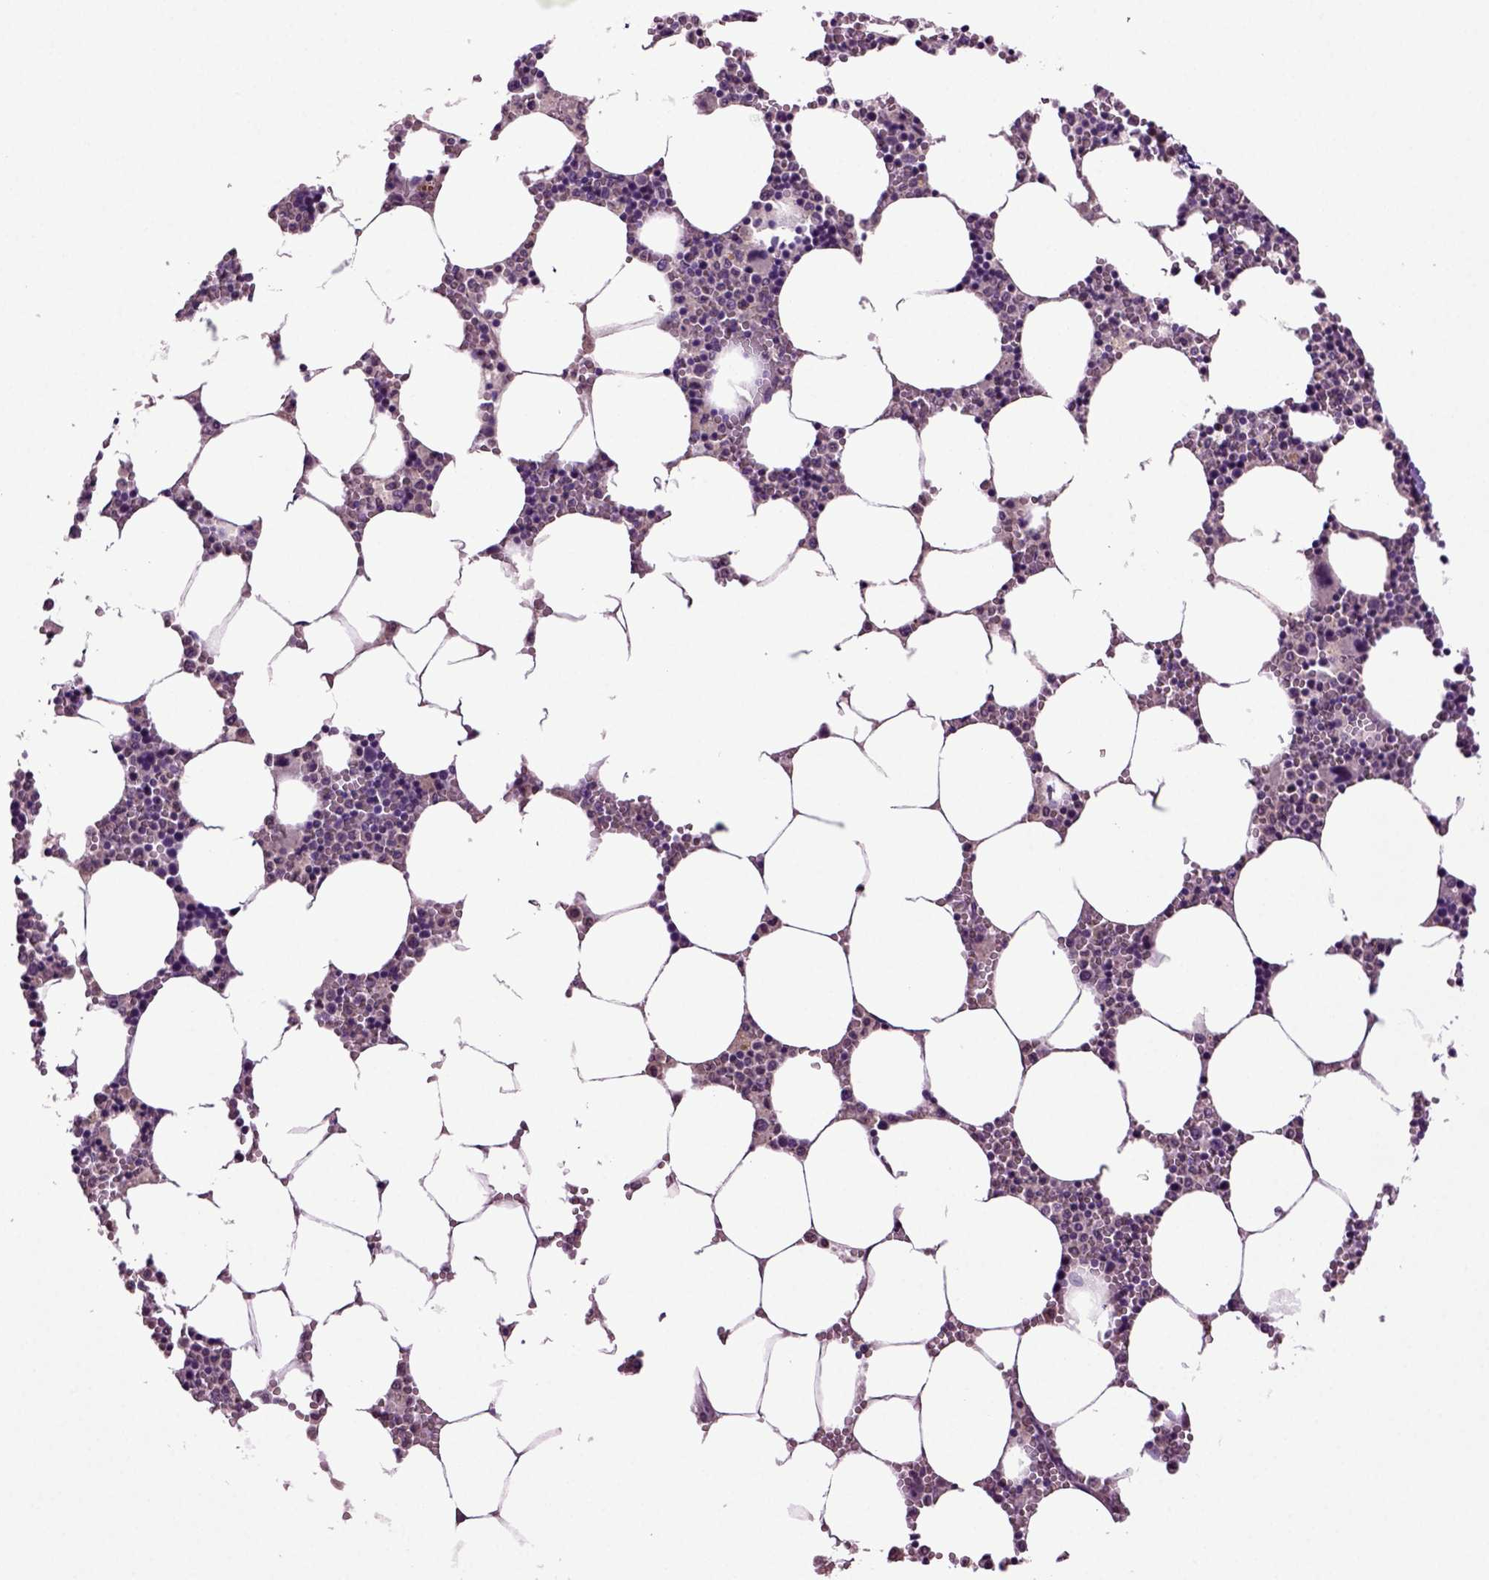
{"staining": {"intensity": "weak", "quantity": "<25%", "location": "cytoplasmic/membranous"}, "tissue": "bone marrow", "cell_type": "Hematopoietic cells", "image_type": "normal", "snomed": [{"axis": "morphology", "description": "Normal tissue, NOS"}, {"axis": "topography", "description": "Bone marrow"}], "caption": "DAB (3,3'-diaminobenzidine) immunohistochemical staining of unremarkable human bone marrow reveals no significant positivity in hematopoietic cells. The staining is performed using DAB brown chromogen with nuclei counter-stained in using hematoxylin.", "gene": "FGF11", "patient": {"sex": "female", "age": 64}}